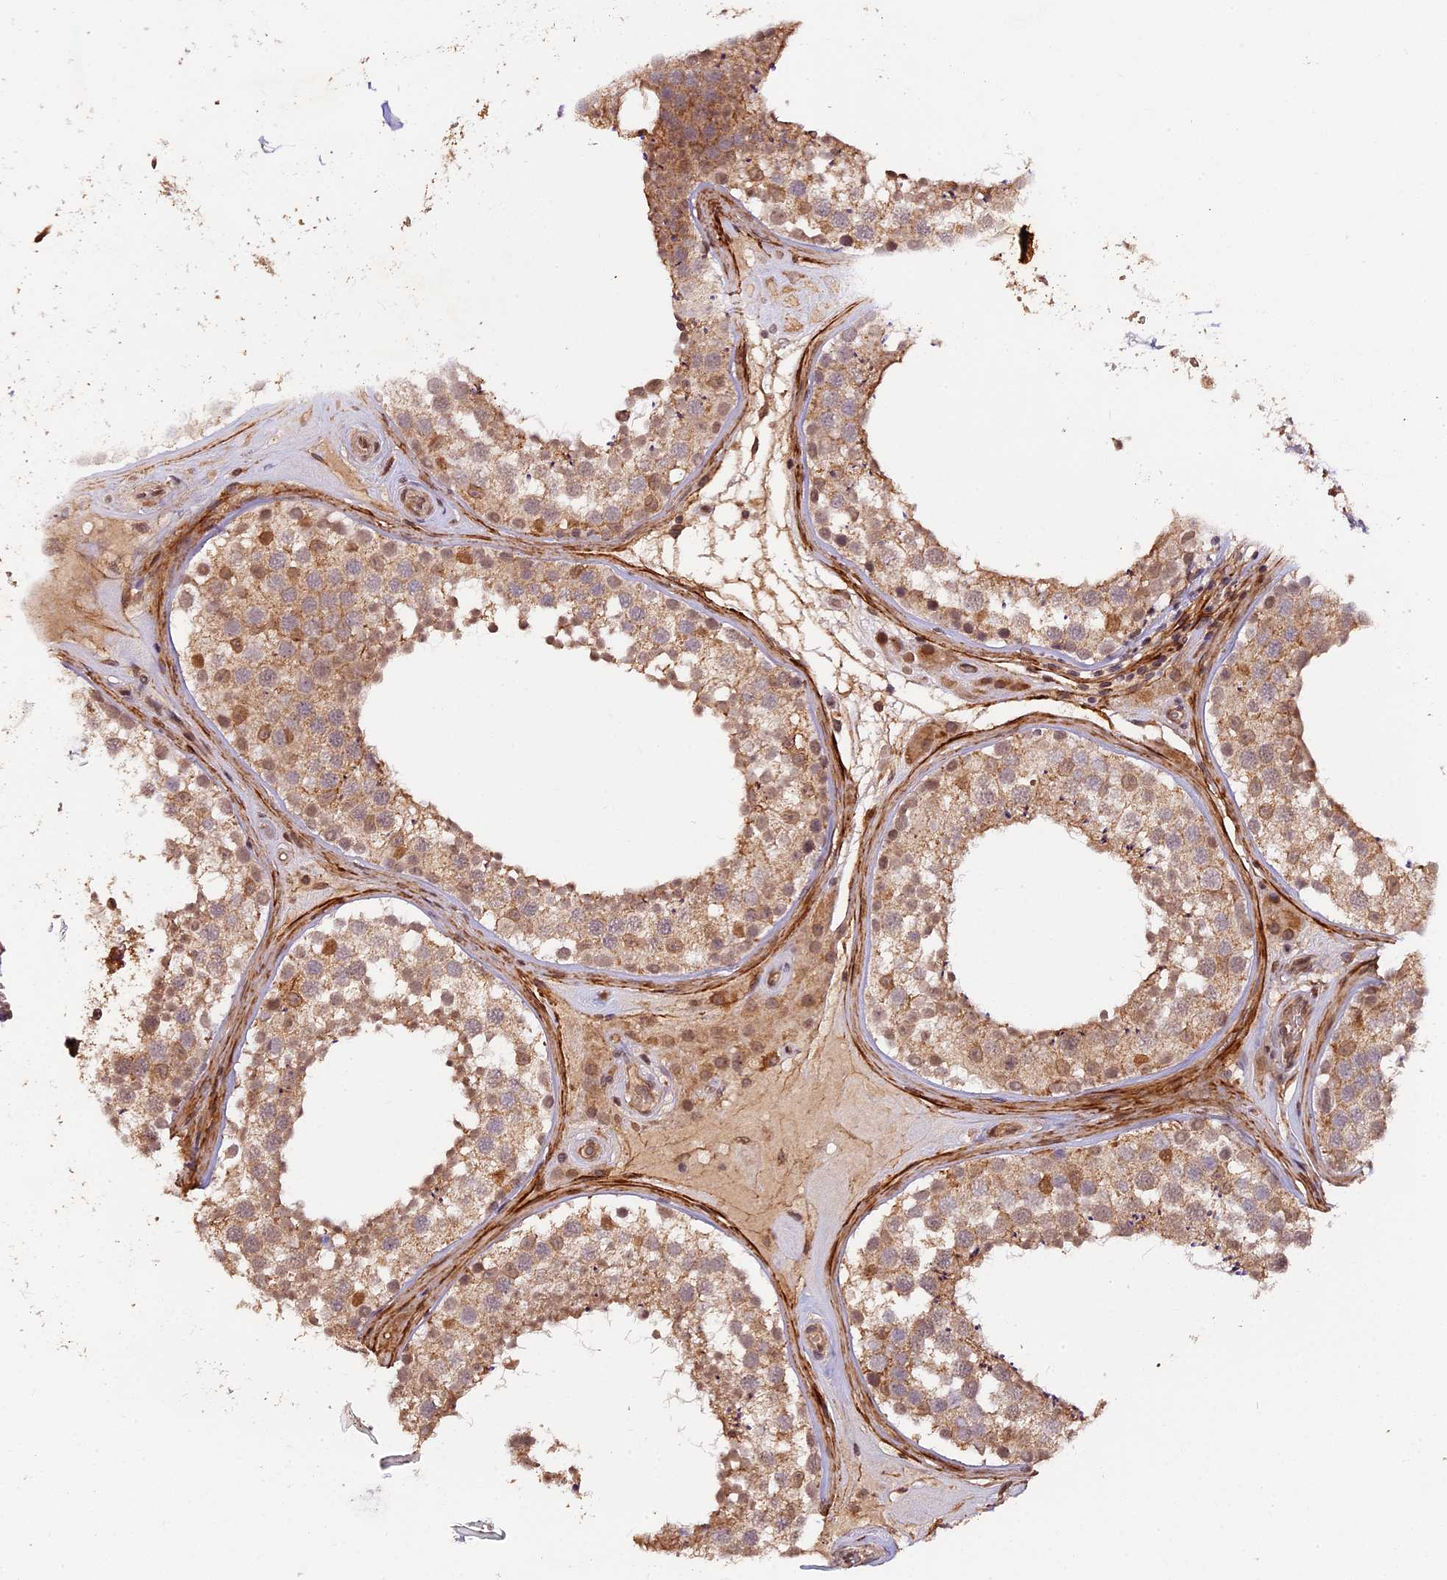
{"staining": {"intensity": "moderate", "quantity": "25%-75%", "location": "cytoplasmic/membranous,nuclear"}, "tissue": "testis", "cell_type": "Cells in seminiferous ducts", "image_type": "normal", "snomed": [{"axis": "morphology", "description": "Normal tissue, NOS"}, {"axis": "topography", "description": "Testis"}], "caption": "This image exhibits immunohistochemistry staining of benign human testis, with medium moderate cytoplasmic/membranous,nuclear staining in approximately 25%-75% of cells in seminiferous ducts.", "gene": "ZNF480", "patient": {"sex": "male", "age": 46}}